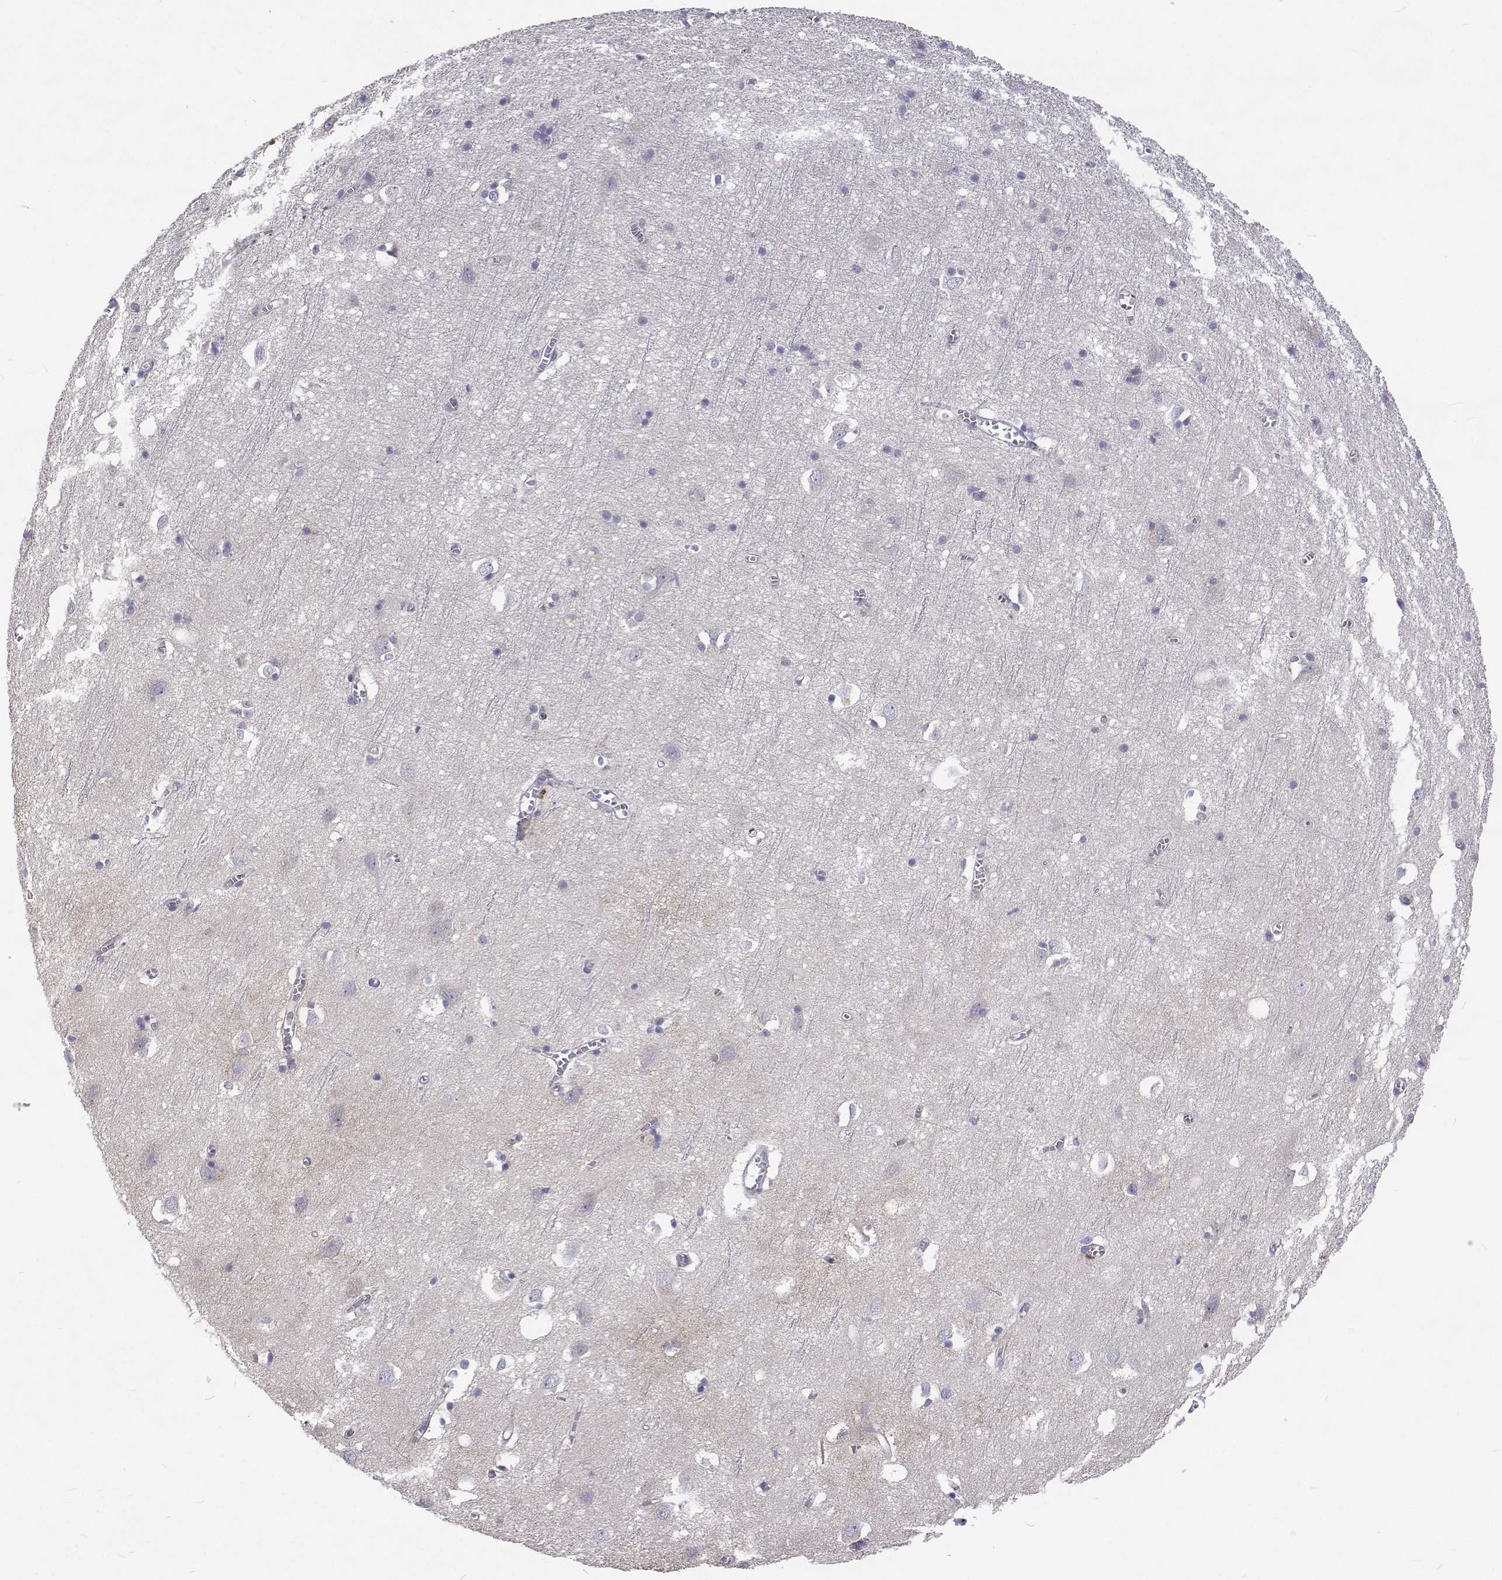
{"staining": {"intensity": "negative", "quantity": "none", "location": "none"}, "tissue": "cerebral cortex", "cell_type": "Endothelial cells", "image_type": "normal", "snomed": [{"axis": "morphology", "description": "Normal tissue, NOS"}, {"axis": "topography", "description": "Cerebral cortex"}], "caption": "This histopathology image is of unremarkable cerebral cortex stained with immunohistochemistry to label a protein in brown with the nuclei are counter-stained blue. There is no positivity in endothelial cells.", "gene": "NPR3", "patient": {"sex": "male", "age": 70}}